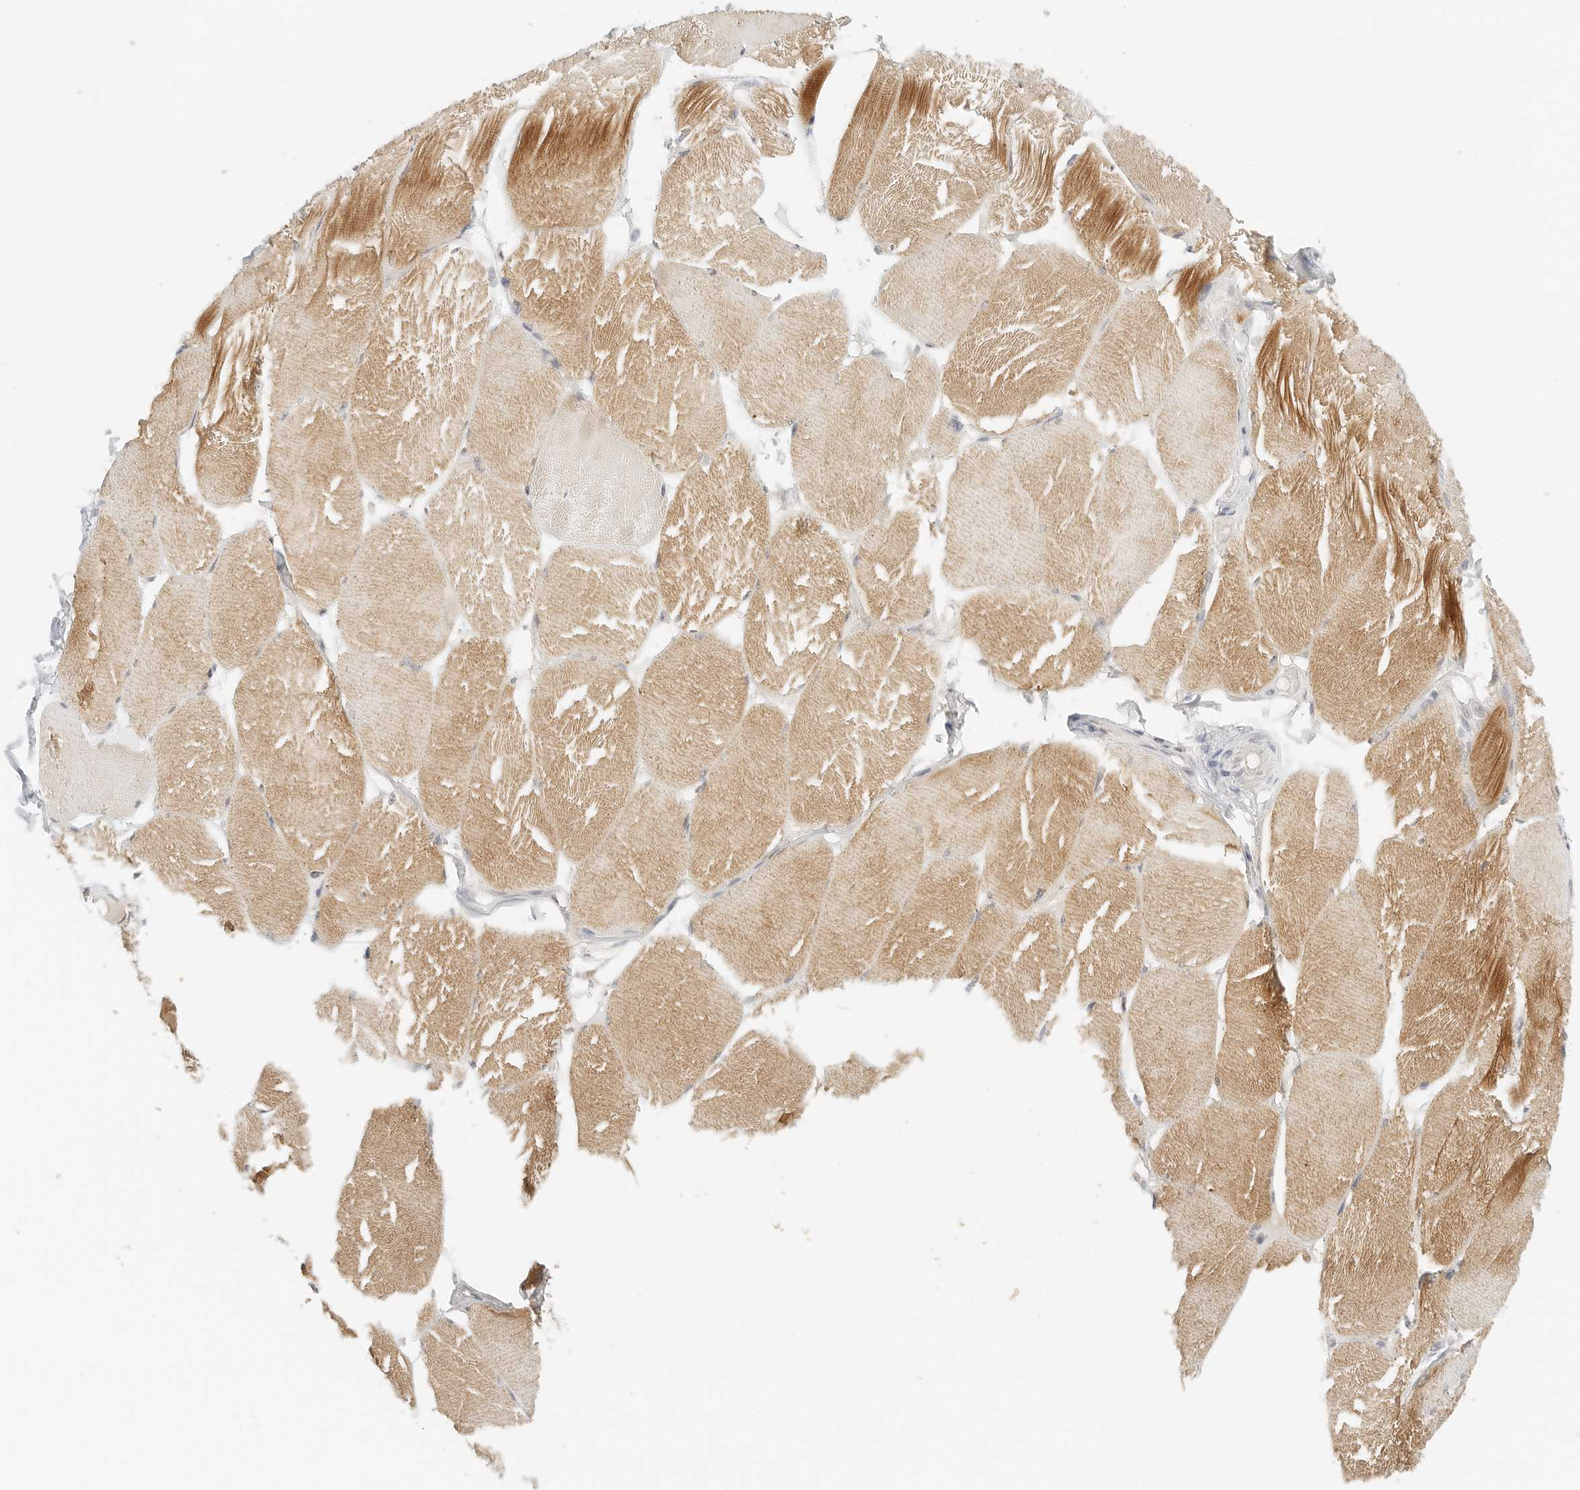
{"staining": {"intensity": "moderate", "quantity": "25%-75%", "location": "cytoplasmic/membranous"}, "tissue": "skeletal muscle", "cell_type": "Myocytes", "image_type": "normal", "snomed": [{"axis": "morphology", "description": "Normal tissue, NOS"}, {"axis": "topography", "description": "Skin"}, {"axis": "topography", "description": "Skeletal muscle"}], "caption": "Brown immunohistochemical staining in benign skeletal muscle exhibits moderate cytoplasmic/membranous positivity in approximately 25%-75% of myocytes.", "gene": "NEO1", "patient": {"sex": "male", "age": 83}}